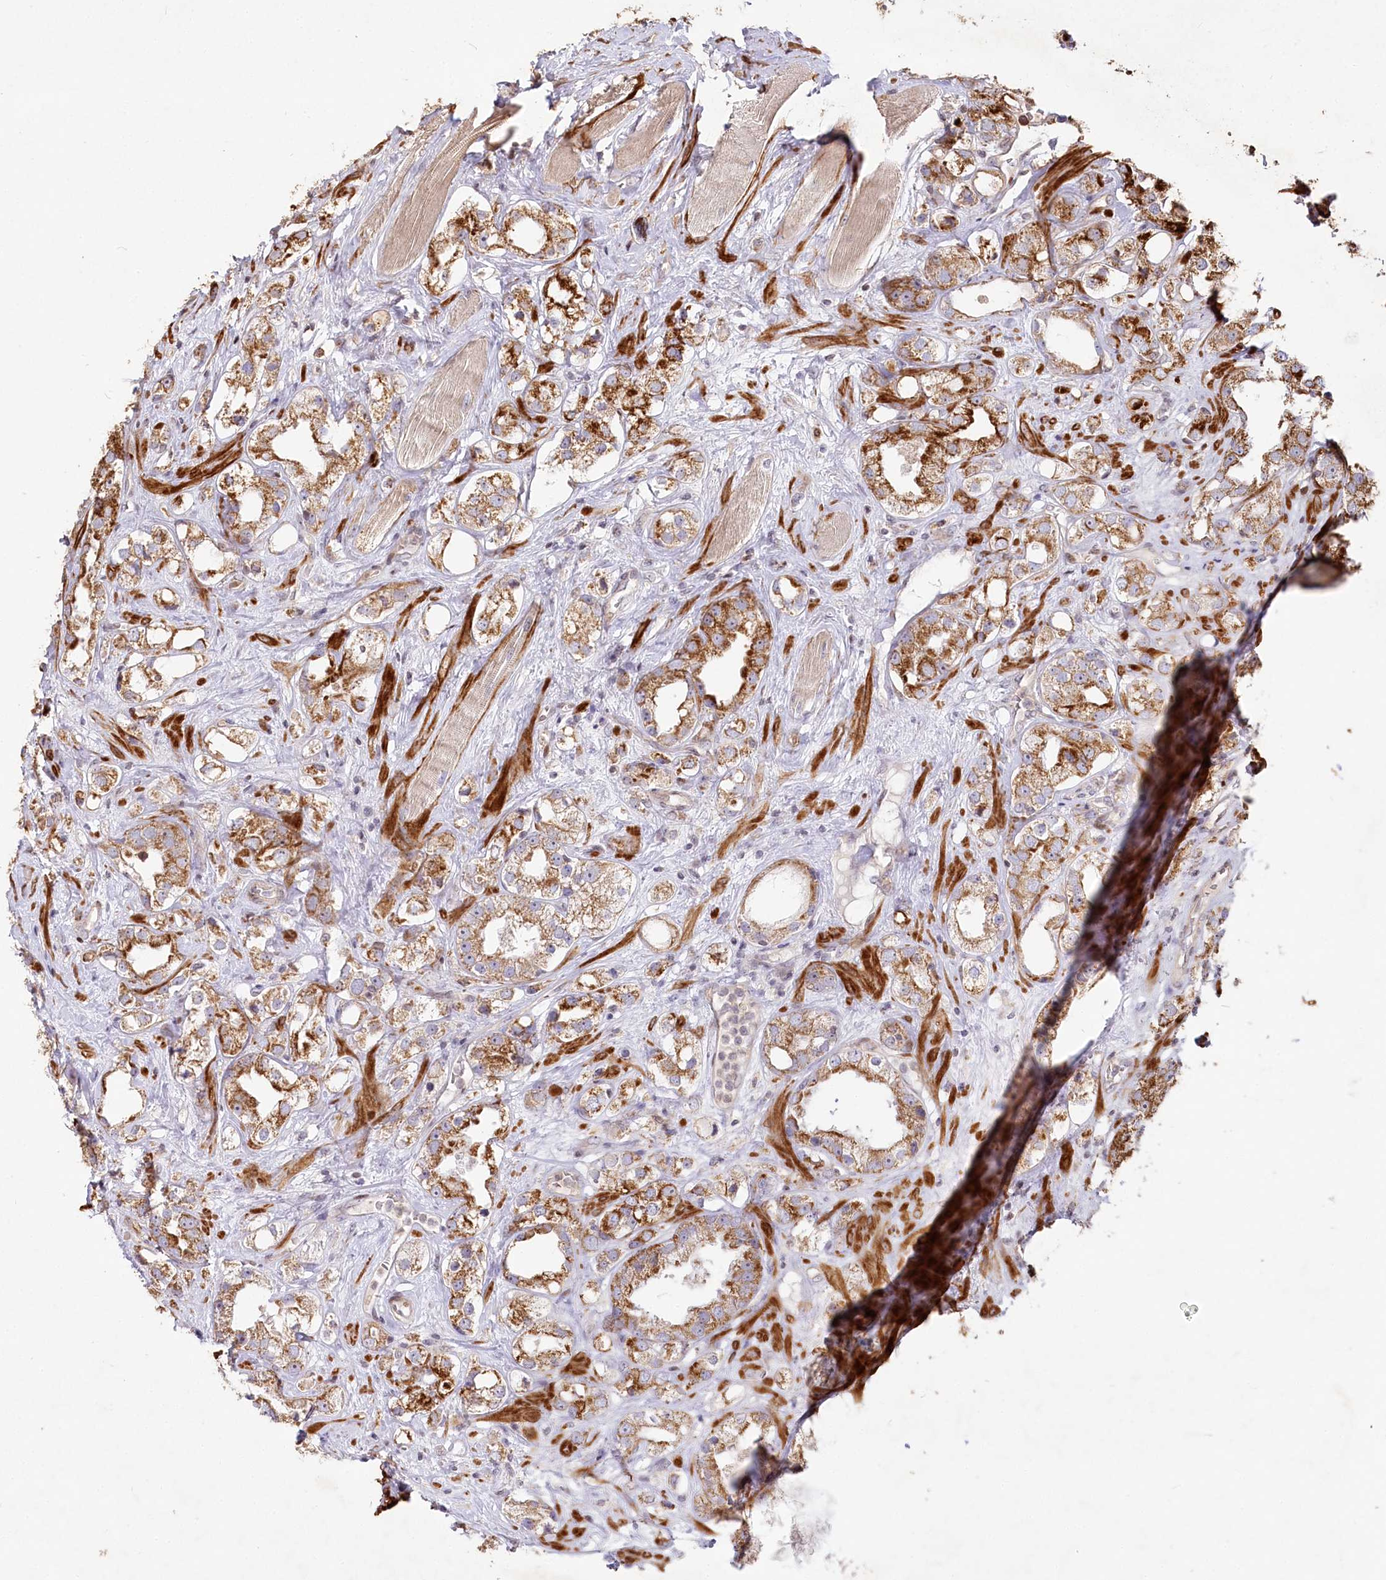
{"staining": {"intensity": "moderate", "quantity": ">75%", "location": "cytoplasmic/membranous"}, "tissue": "prostate cancer", "cell_type": "Tumor cells", "image_type": "cancer", "snomed": [{"axis": "morphology", "description": "Adenocarcinoma, NOS"}, {"axis": "topography", "description": "Prostate"}], "caption": "Immunohistochemical staining of adenocarcinoma (prostate) shows medium levels of moderate cytoplasmic/membranous protein staining in approximately >75% of tumor cells. (DAB (3,3'-diaminobenzidine) = brown stain, brightfield microscopy at high magnification).", "gene": "PSTK", "patient": {"sex": "male", "age": 79}}